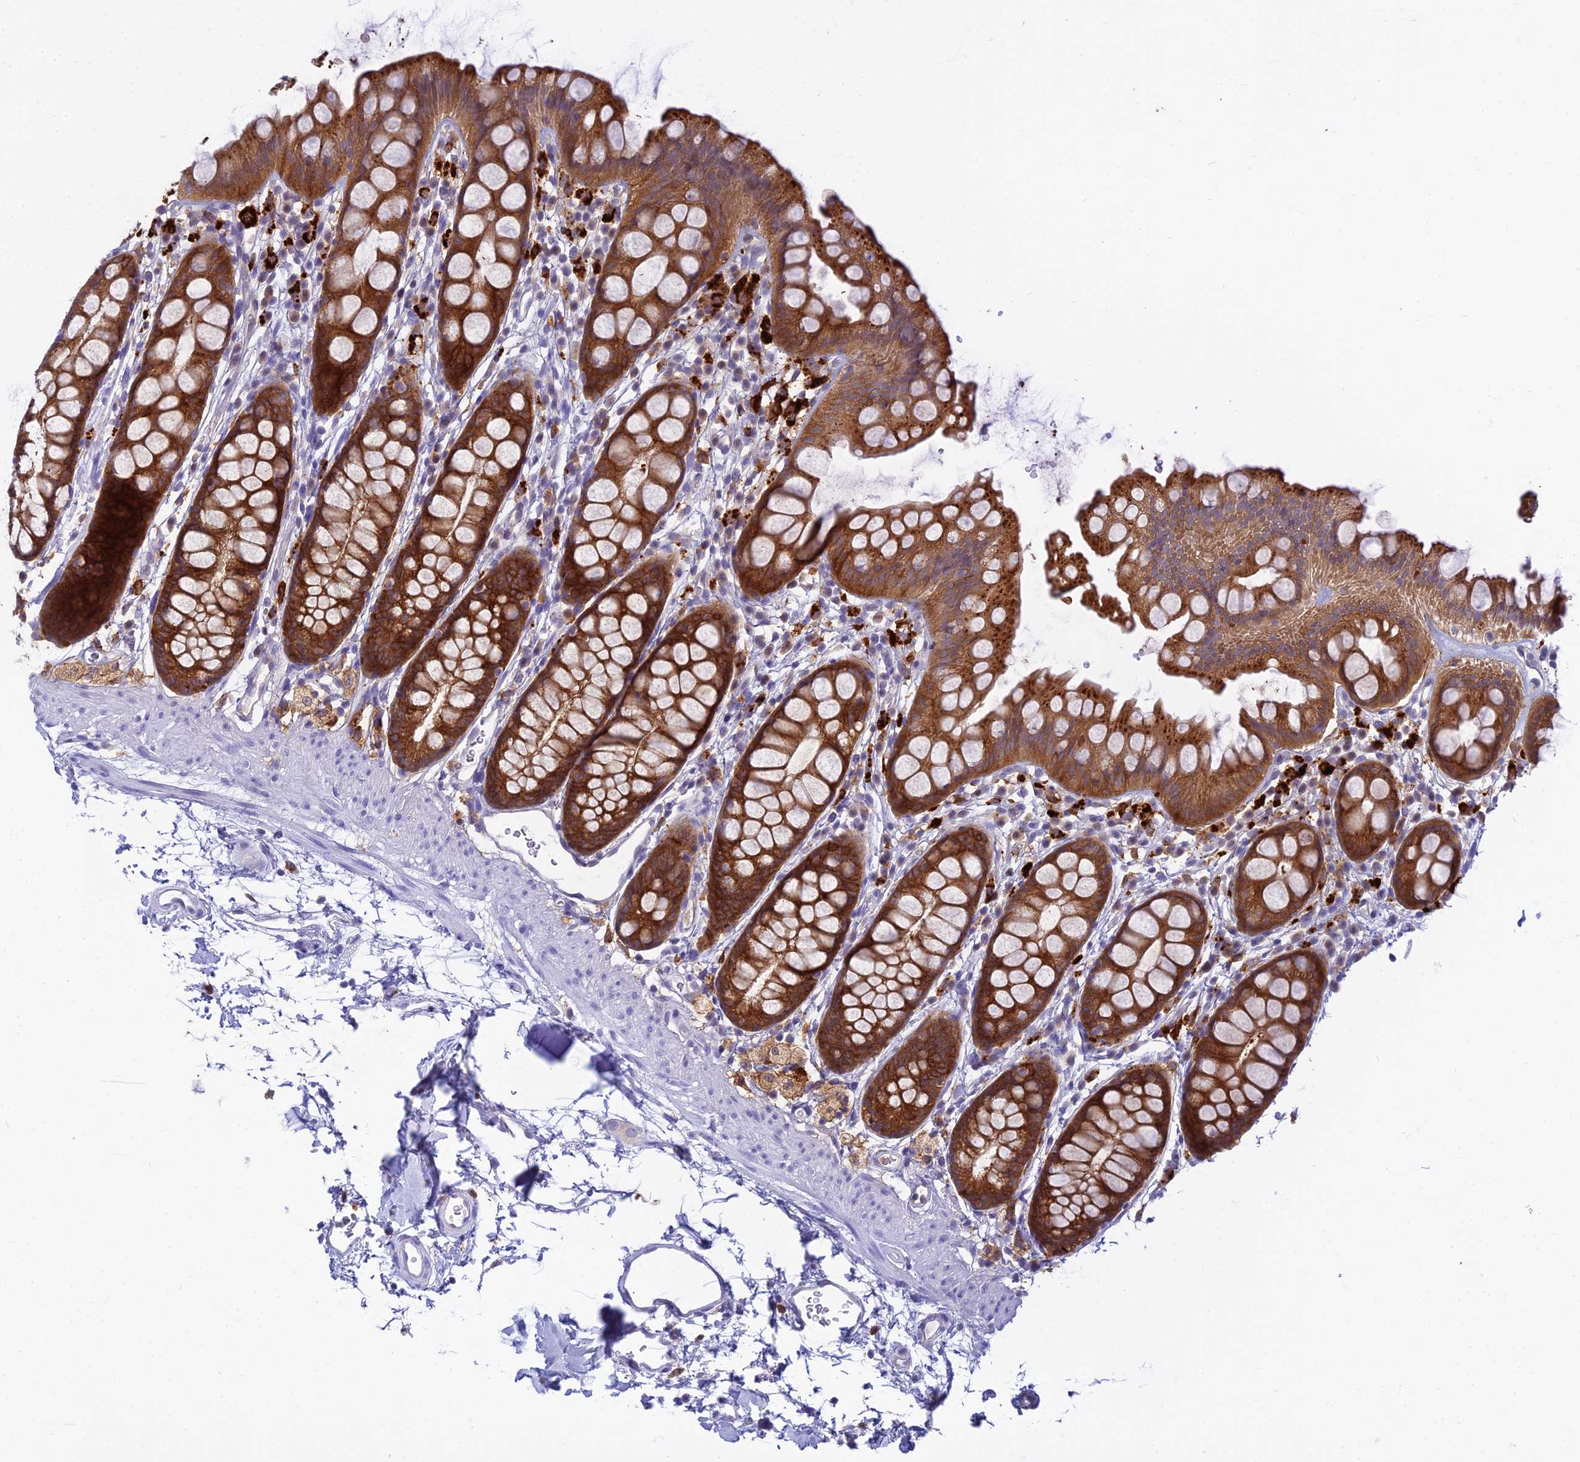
{"staining": {"intensity": "strong", "quantity": ">75%", "location": "cytoplasmic/membranous"}, "tissue": "rectum", "cell_type": "Glandular cells", "image_type": "normal", "snomed": [{"axis": "morphology", "description": "Normal tissue, NOS"}, {"axis": "topography", "description": "Rectum"}], "caption": "IHC image of benign rectum: rectum stained using IHC exhibits high levels of strong protein expression localized specifically in the cytoplasmic/membranous of glandular cells, appearing as a cytoplasmic/membranous brown color.", "gene": "UBE2G1", "patient": {"sex": "female", "age": 65}}